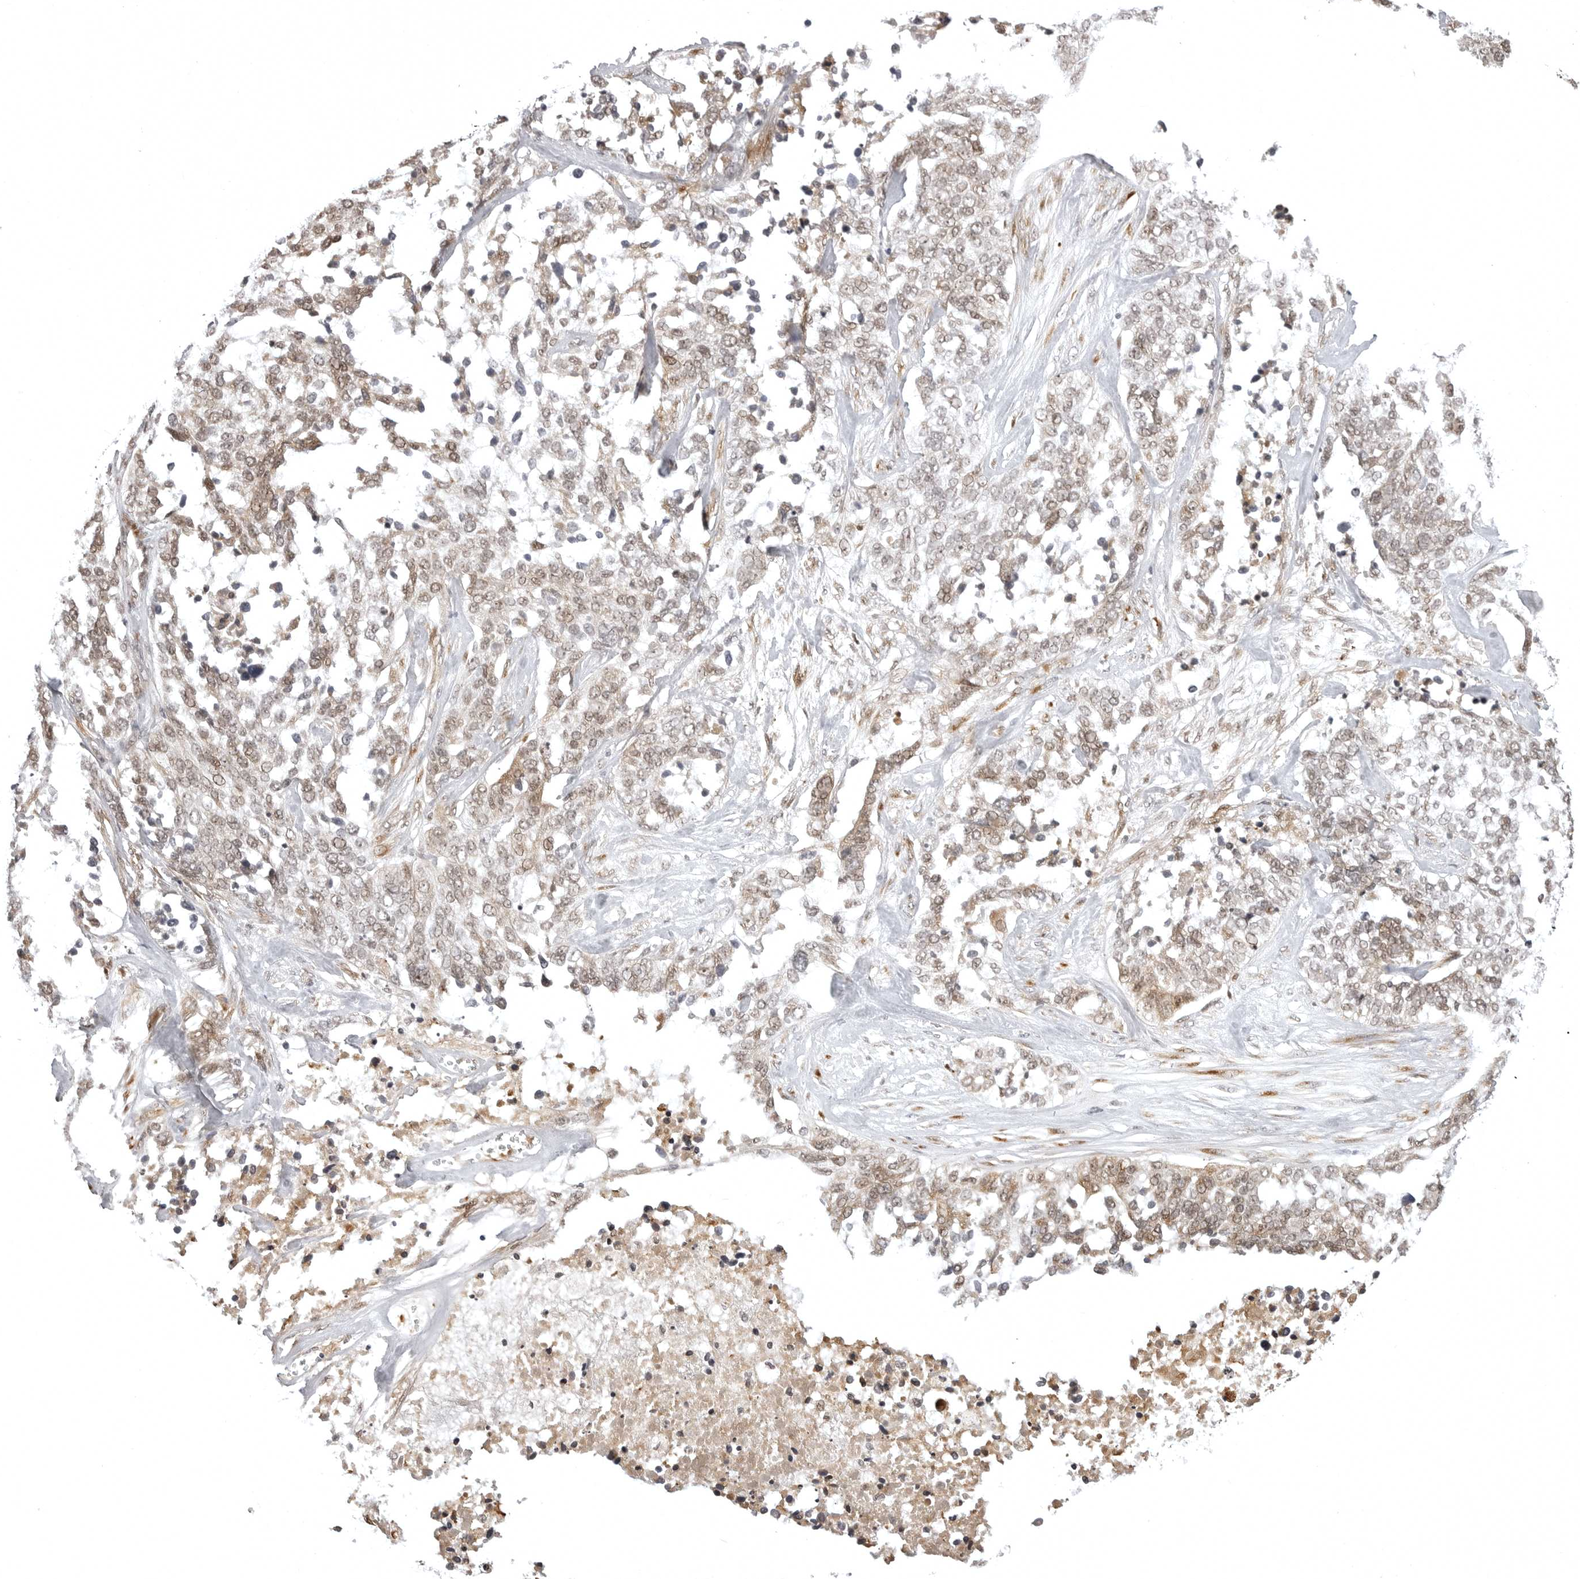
{"staining": {"intensity": "weak", "quantity": "25%-75%", "location": "cytoplasmic/membranous,nuclear"}, "tissue": "ovarian cancer", "cell_type": "Tumor cells", "image_type": "cancer", "snomed": [{"axis": "morphology", "description": "Cystadenocarcinoma, serous, NOS"}, {"axis": "topography", "description": "Ovary"}], "caption": "Approximately 25%-75% of tumor cells in human ovarian serous cystadenocarcinoma demonstrate weak cytoplasmic/membranous and nuclear protein staining as visualized by brown immunohistochemical staining.", "gene": "PHF3", "patient": {"sex": "female", "age": 44}}